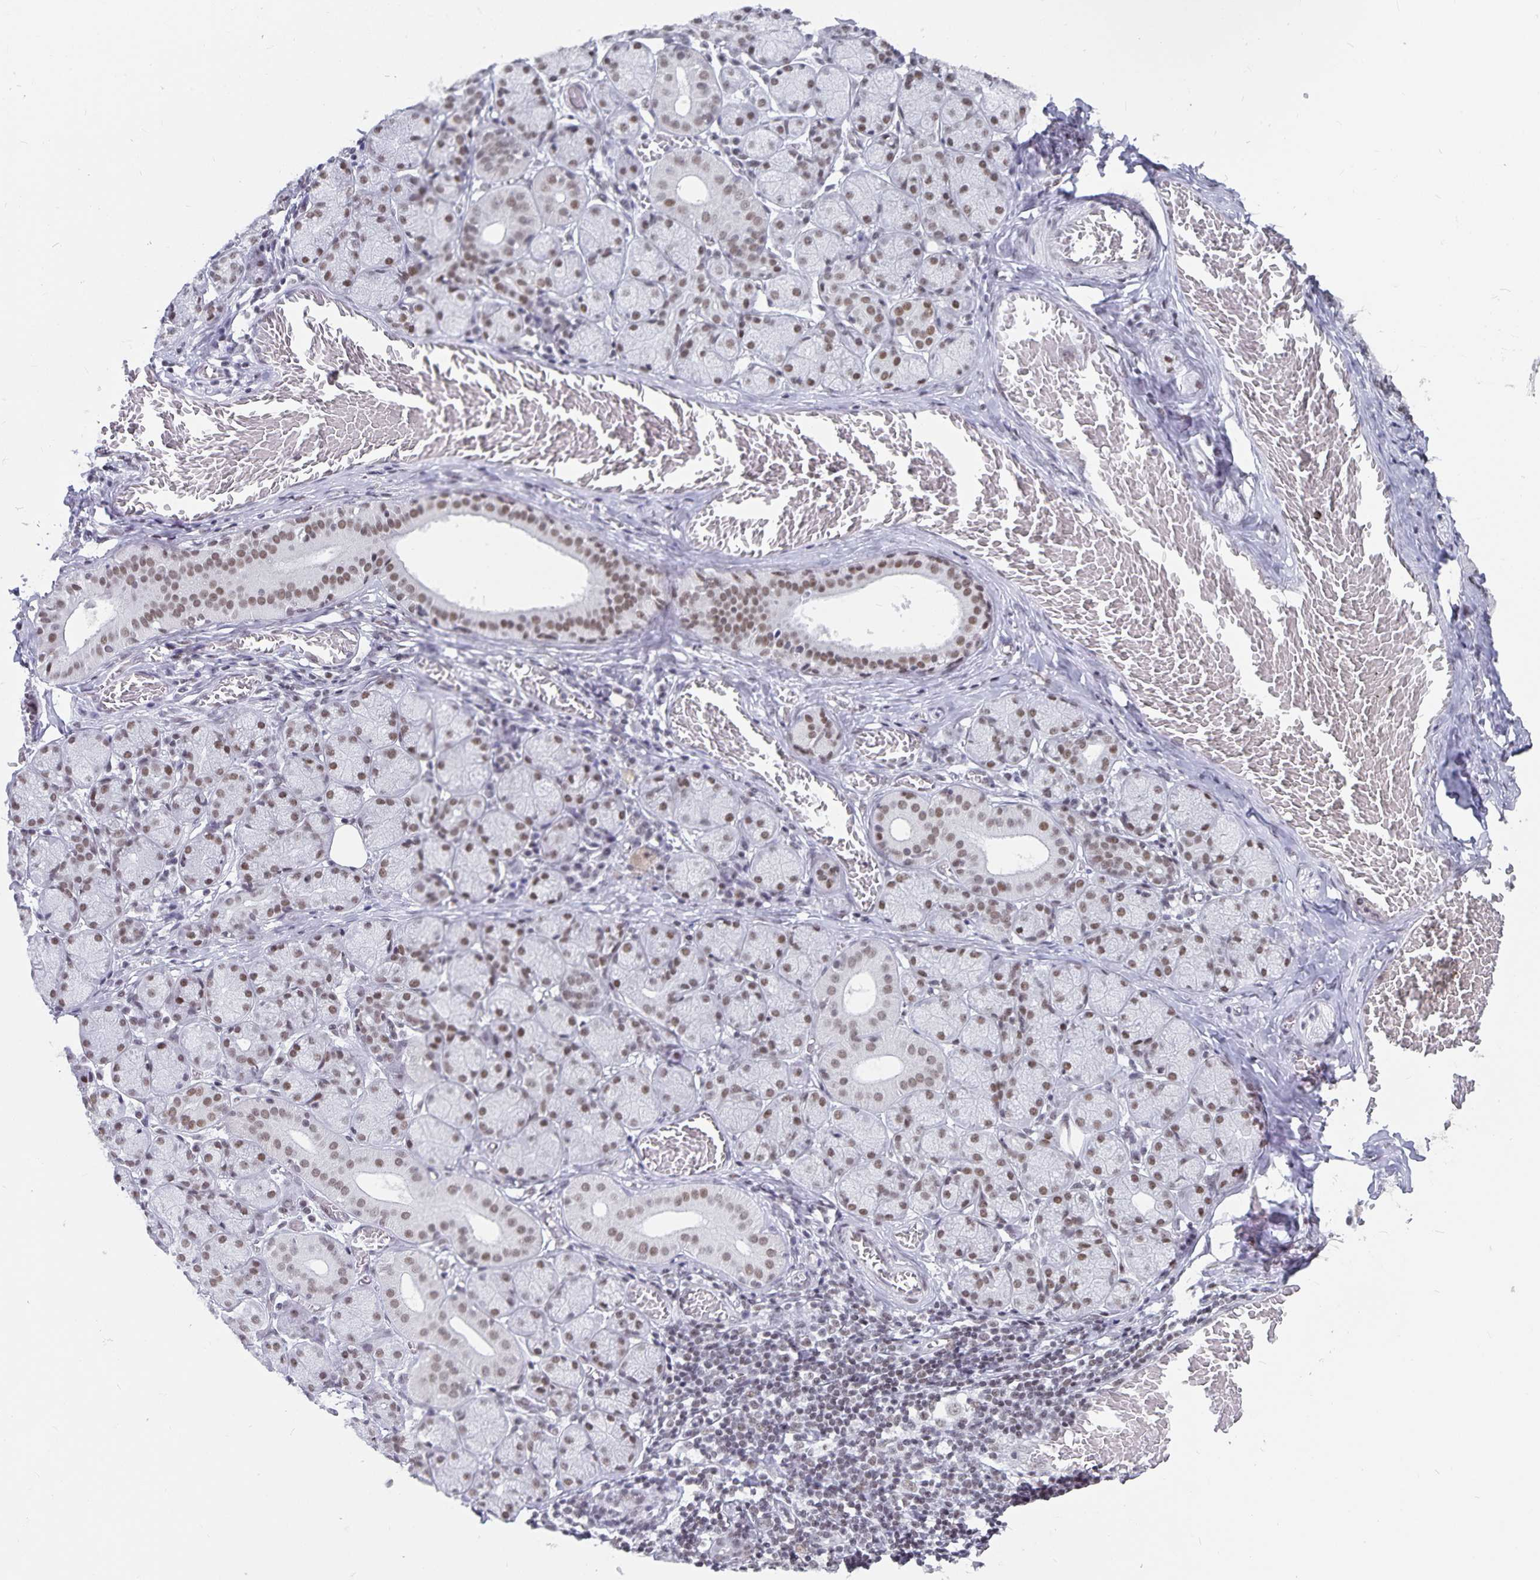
{"staining": {"intensity": "moderate", "quantity": ">75%", "location": "nuclear"}, "tissue": "salivary gland", "cell_type": "Glandular cells", "image_type": "normal", "snomed": [{"axis": "morphology", "description": "Normal tissue, NOS"}, {"axis": "topography", "description": "Salivary gland"}, {"axis": "topography", "description": "Peripheral nerve tissue"}], "caption": "IHC of unremarkable human salivary gland displays medium levels of moderate nuclear staining in about >75% of glandular cells.", "gene": "PBX2", "patient": {"sex": "female", "age": 24}}